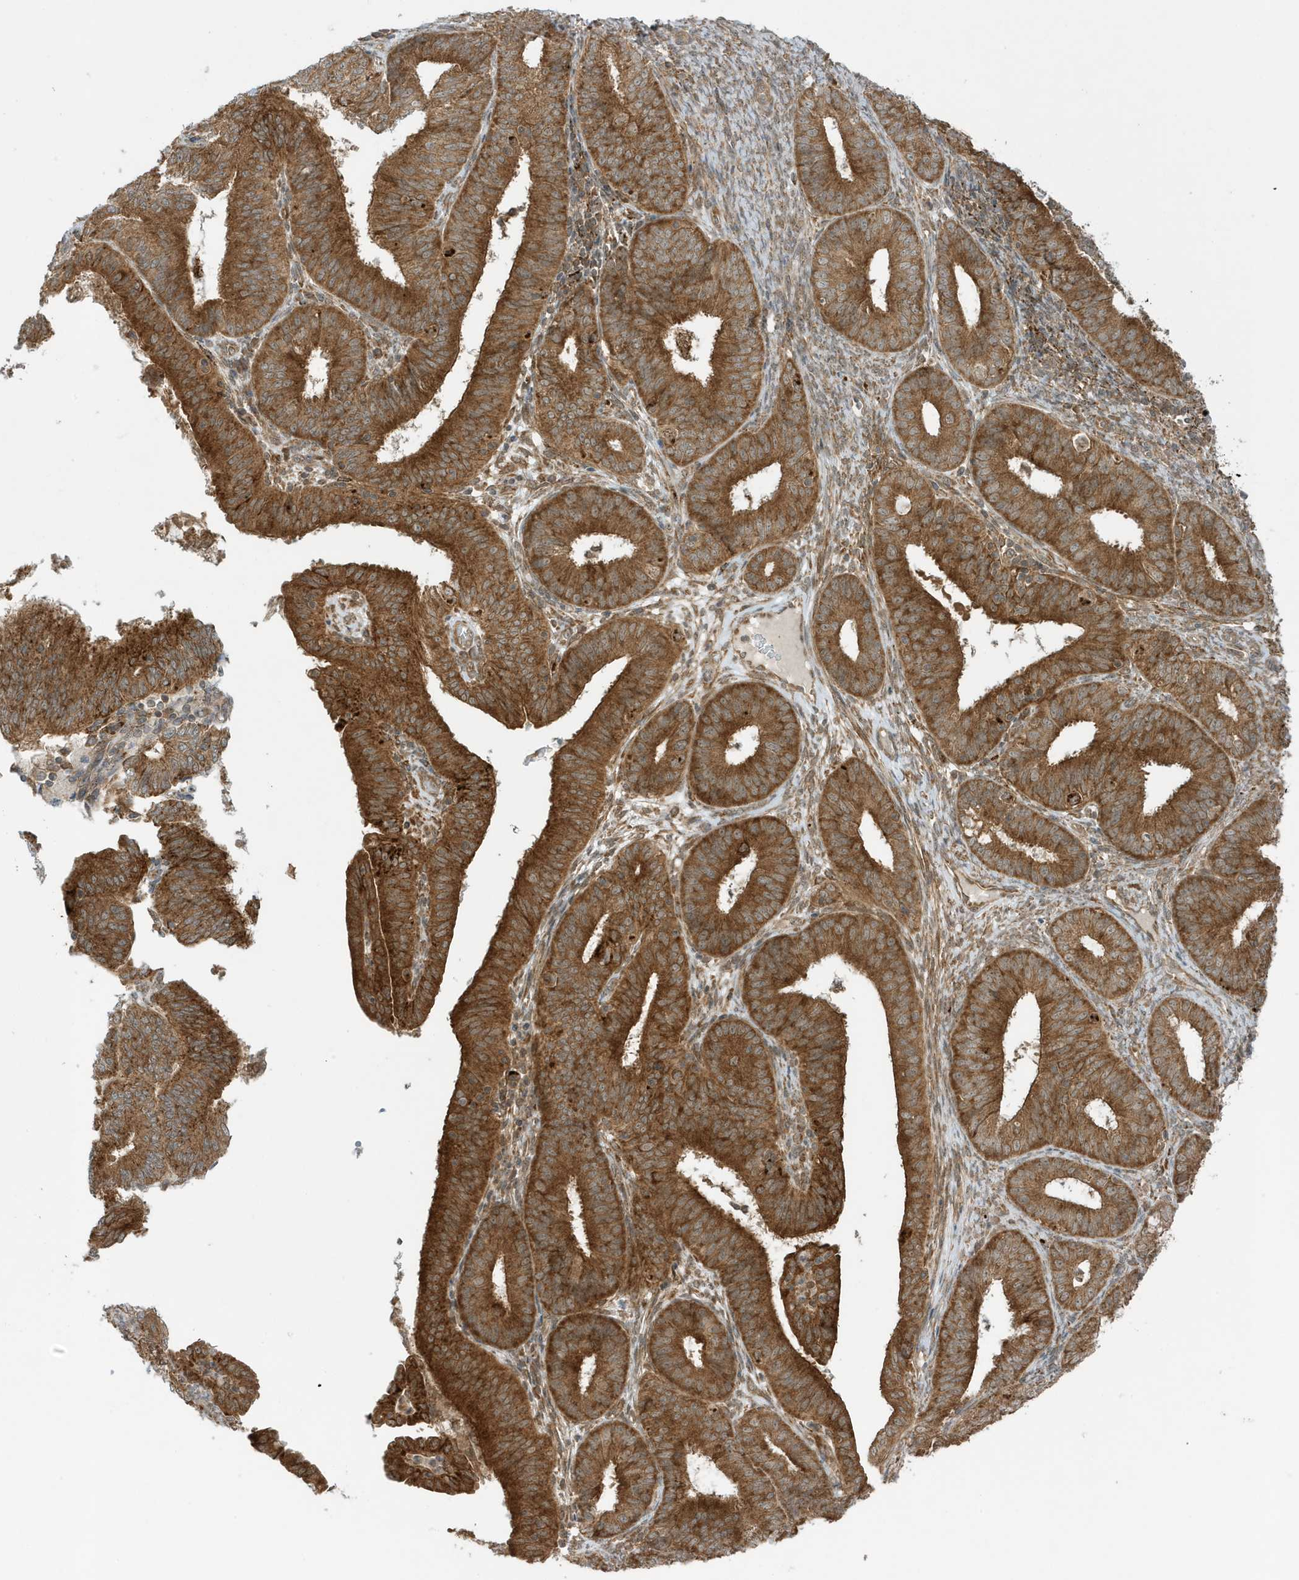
{"staining": {"intensity": "strong", "quantity": ">75%", "location": "cytoplasmic/membranous"}, "tissue": "endometrial cancer", "cell_type": "Tumor cells", "image_type": "cancer", "snomed": [{"axis": "morphology", "description": "Adenocarcinoma, NOS"}, {"axis": "topography", "description": "Endometrium"}], "caption": "Immunohistochemical staining of human endometrial cancer displays high levels of strong cytoplasmic/membranous expression in about >75% of tumor cells.", "gene": "DHX36", "patient": {"sex": "female", "age": 51}}